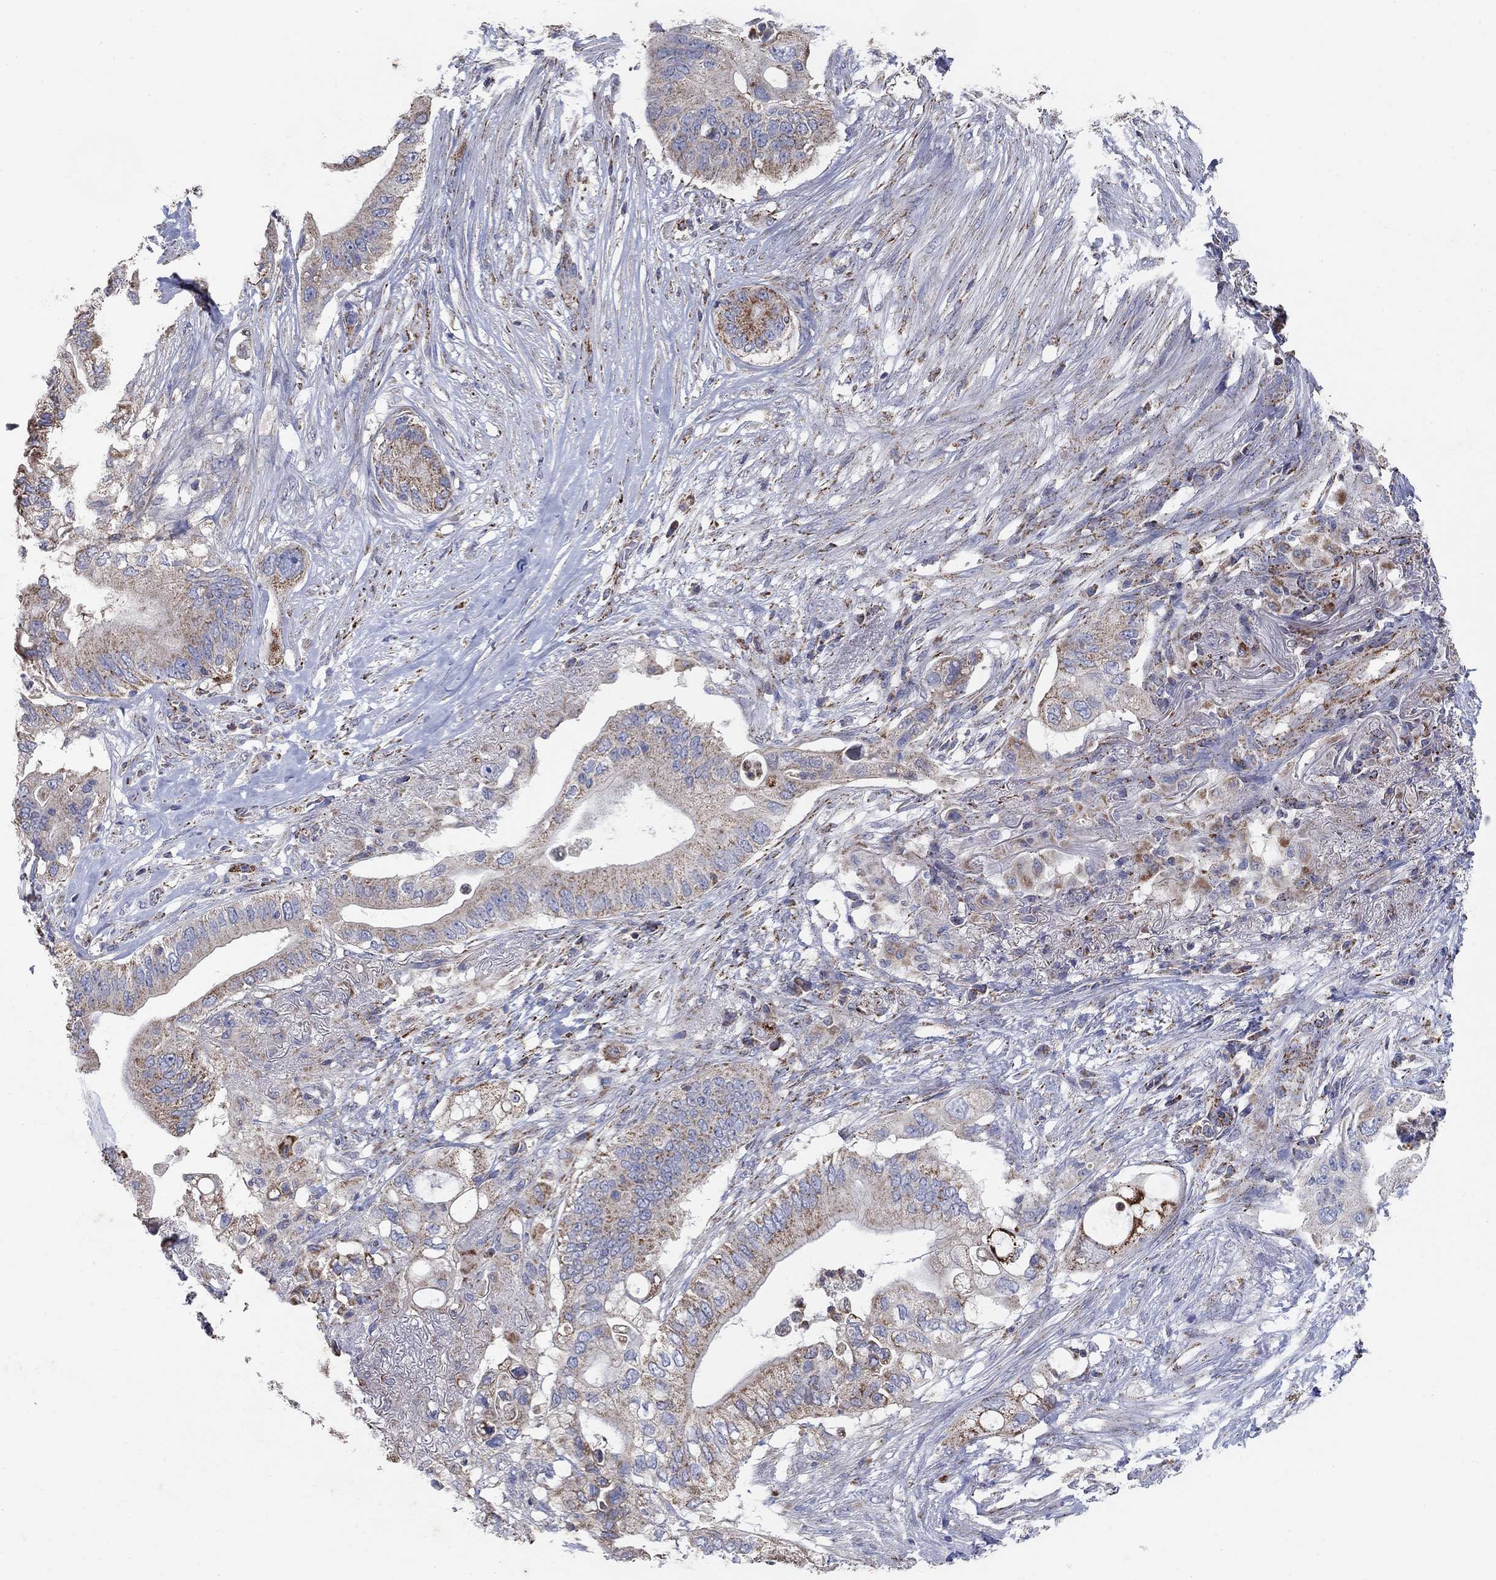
{"staining": {"intensity": "strong", "quantity": "25%-75%", "location": "cytoplasmic/membranous"}, "tissue": "pancreatic cancer", "cell_type": "Tumor cells", "image_type": "cancer", "snomed": [{"axis": "morphology", "description": "Adenocarcinoma, NOS"}, {"axis": "topography", "description": "Pancreas"}], "caption": "There is high levels of strong cytoplasmic/membranous positivity in tumor cells of pancreatic cancer, as demonstrated by immunohistochemical staining (brown color).", "gene": "PNPLA2", "patient": {"sex": "female", "age": 72}}